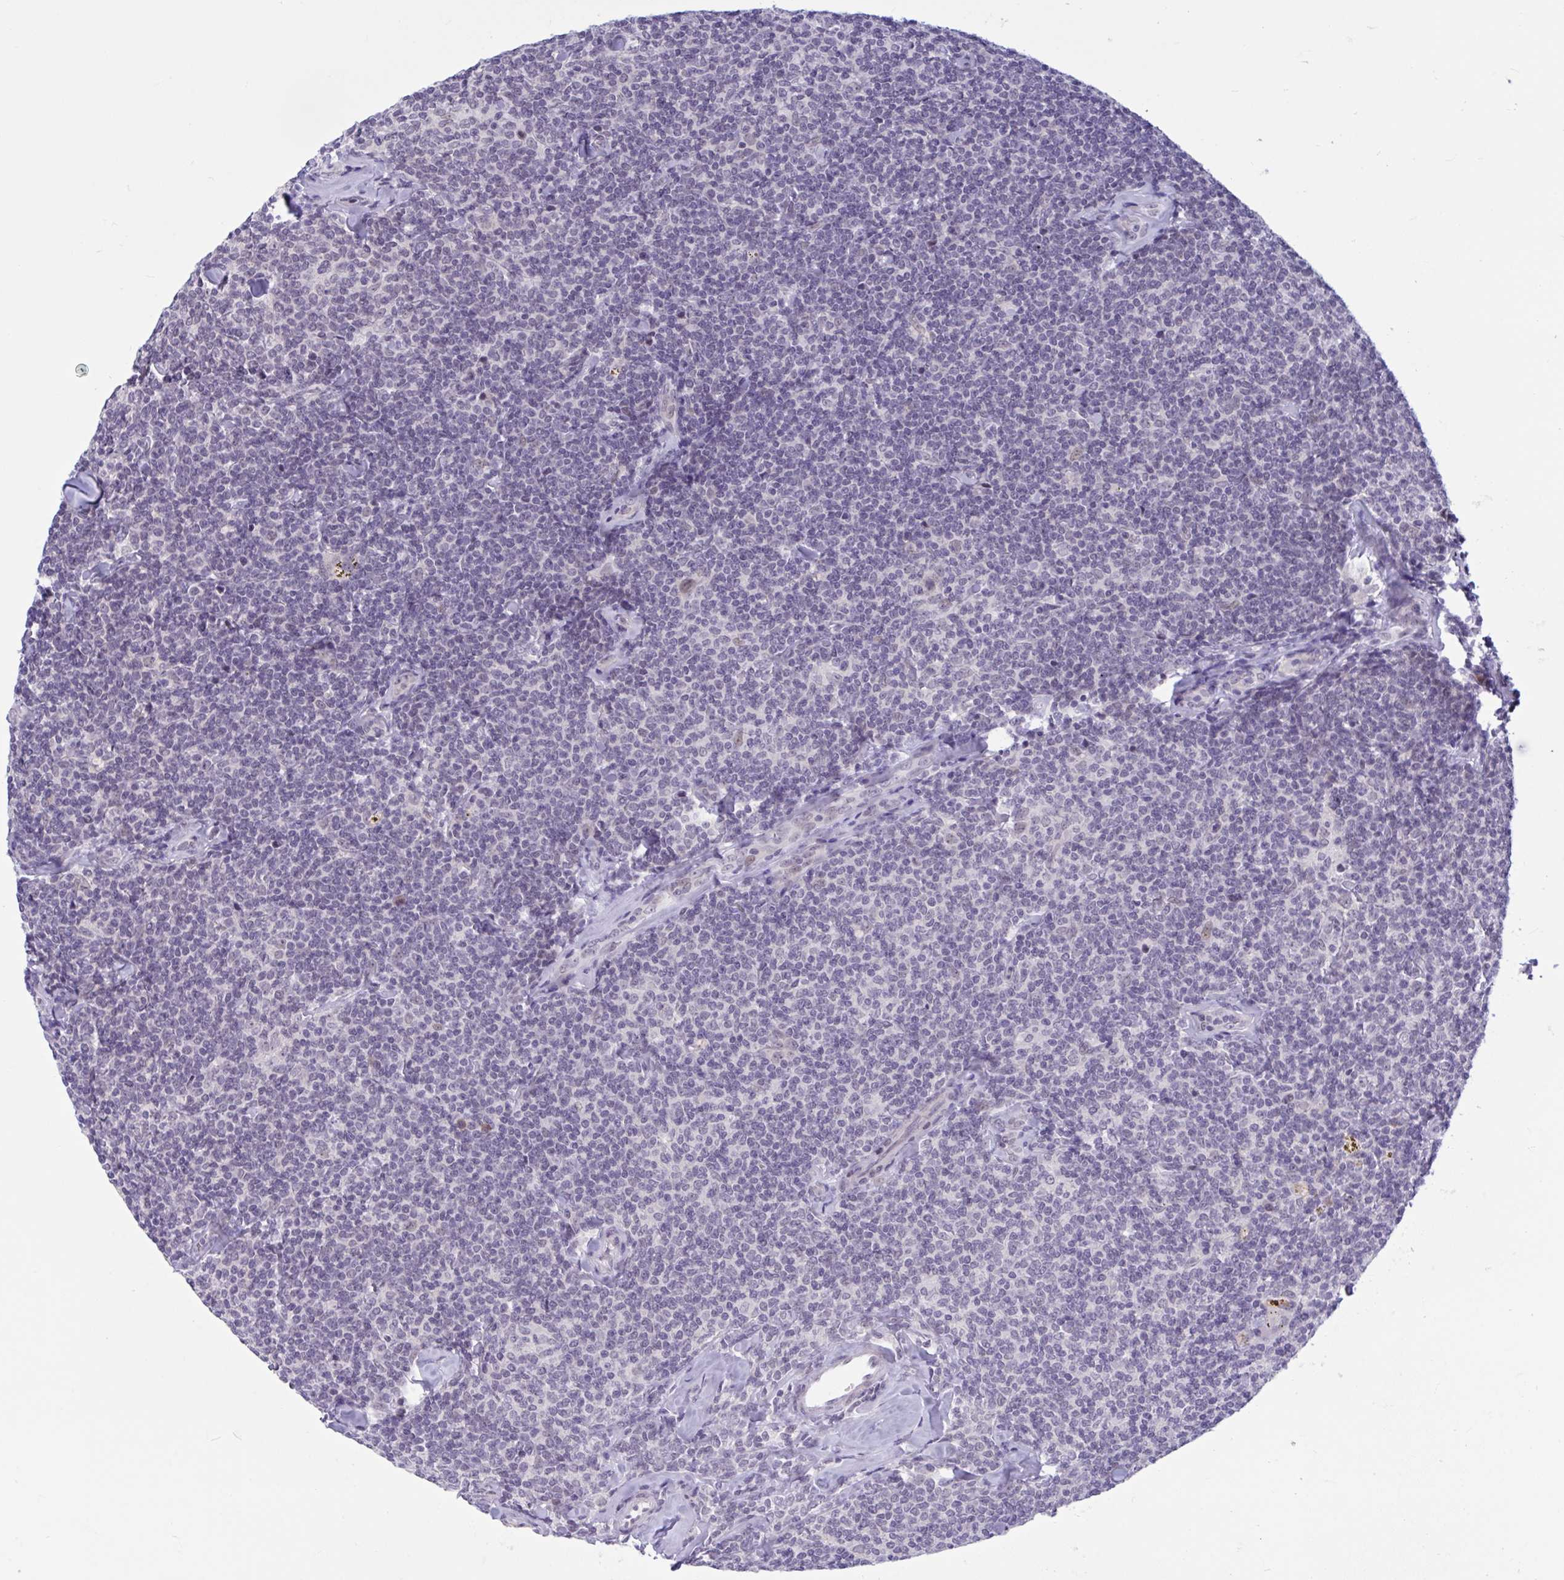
{"staining": {"intensity": "negative", "quantity": "none", "location": "none"}, "tissue": "lymphoma", "cell_type": "Tumor cells", "image_type": "cancer", "snomed": [{"axis": "morphology", "description": "Malignant lymphoma, non-Hodgkin's type, Low grade"}, {"axis": "topography", "description": "Lymph node"}], "caption": "High power microscopy photomicrograph of an immunohistochemistry (IHC) histopathology image of lymphoma, revealing no significant positivity in tumor cells.", "gene": "CNGB3", "patient": {"sex": "female", "age": 56}}